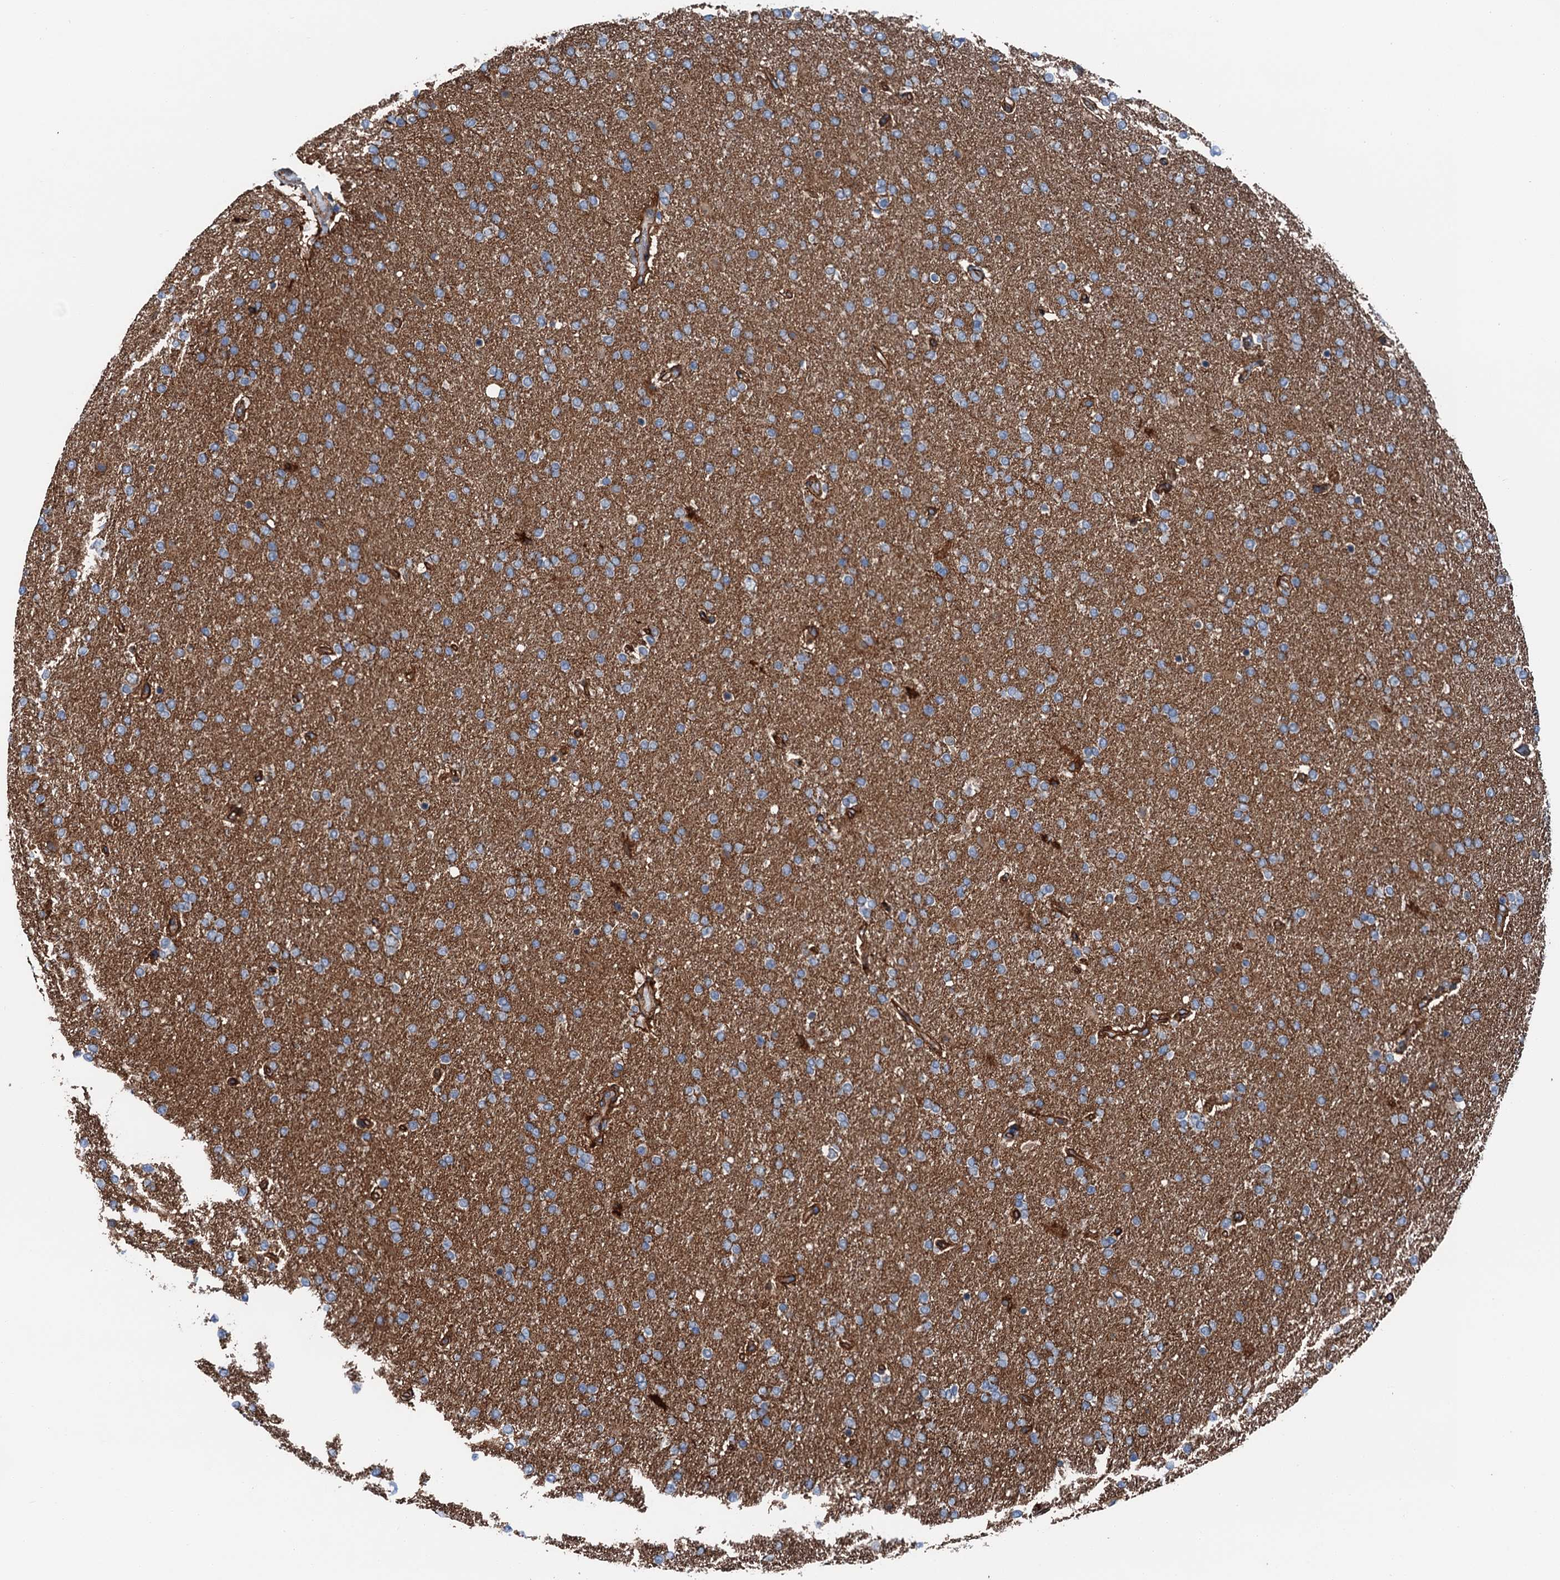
{"staining": {"intensity": "moderate", "quantity": "<25%", "location": "cytoplasmic/membranous"}, "tissue": "glioma", "cell_type": "Tumor cells", "image_type": "cancer", "snomed": [{"axis": "morphology", "description": "Glioma, malignant, High grade"}, {"axis": "topography", "description": "Brain"}], "caption": "Moderate cytoplasmic/membranous staining is present in approximately <25% of tumor cells in glioma. The protein of interest is stained brown, and the nuclei are stained in blue (DAB IHC with brightfield microscopy, high magnification).", "gene": "NMRAL1", "patient": {"sex": "male", "age": 72}}